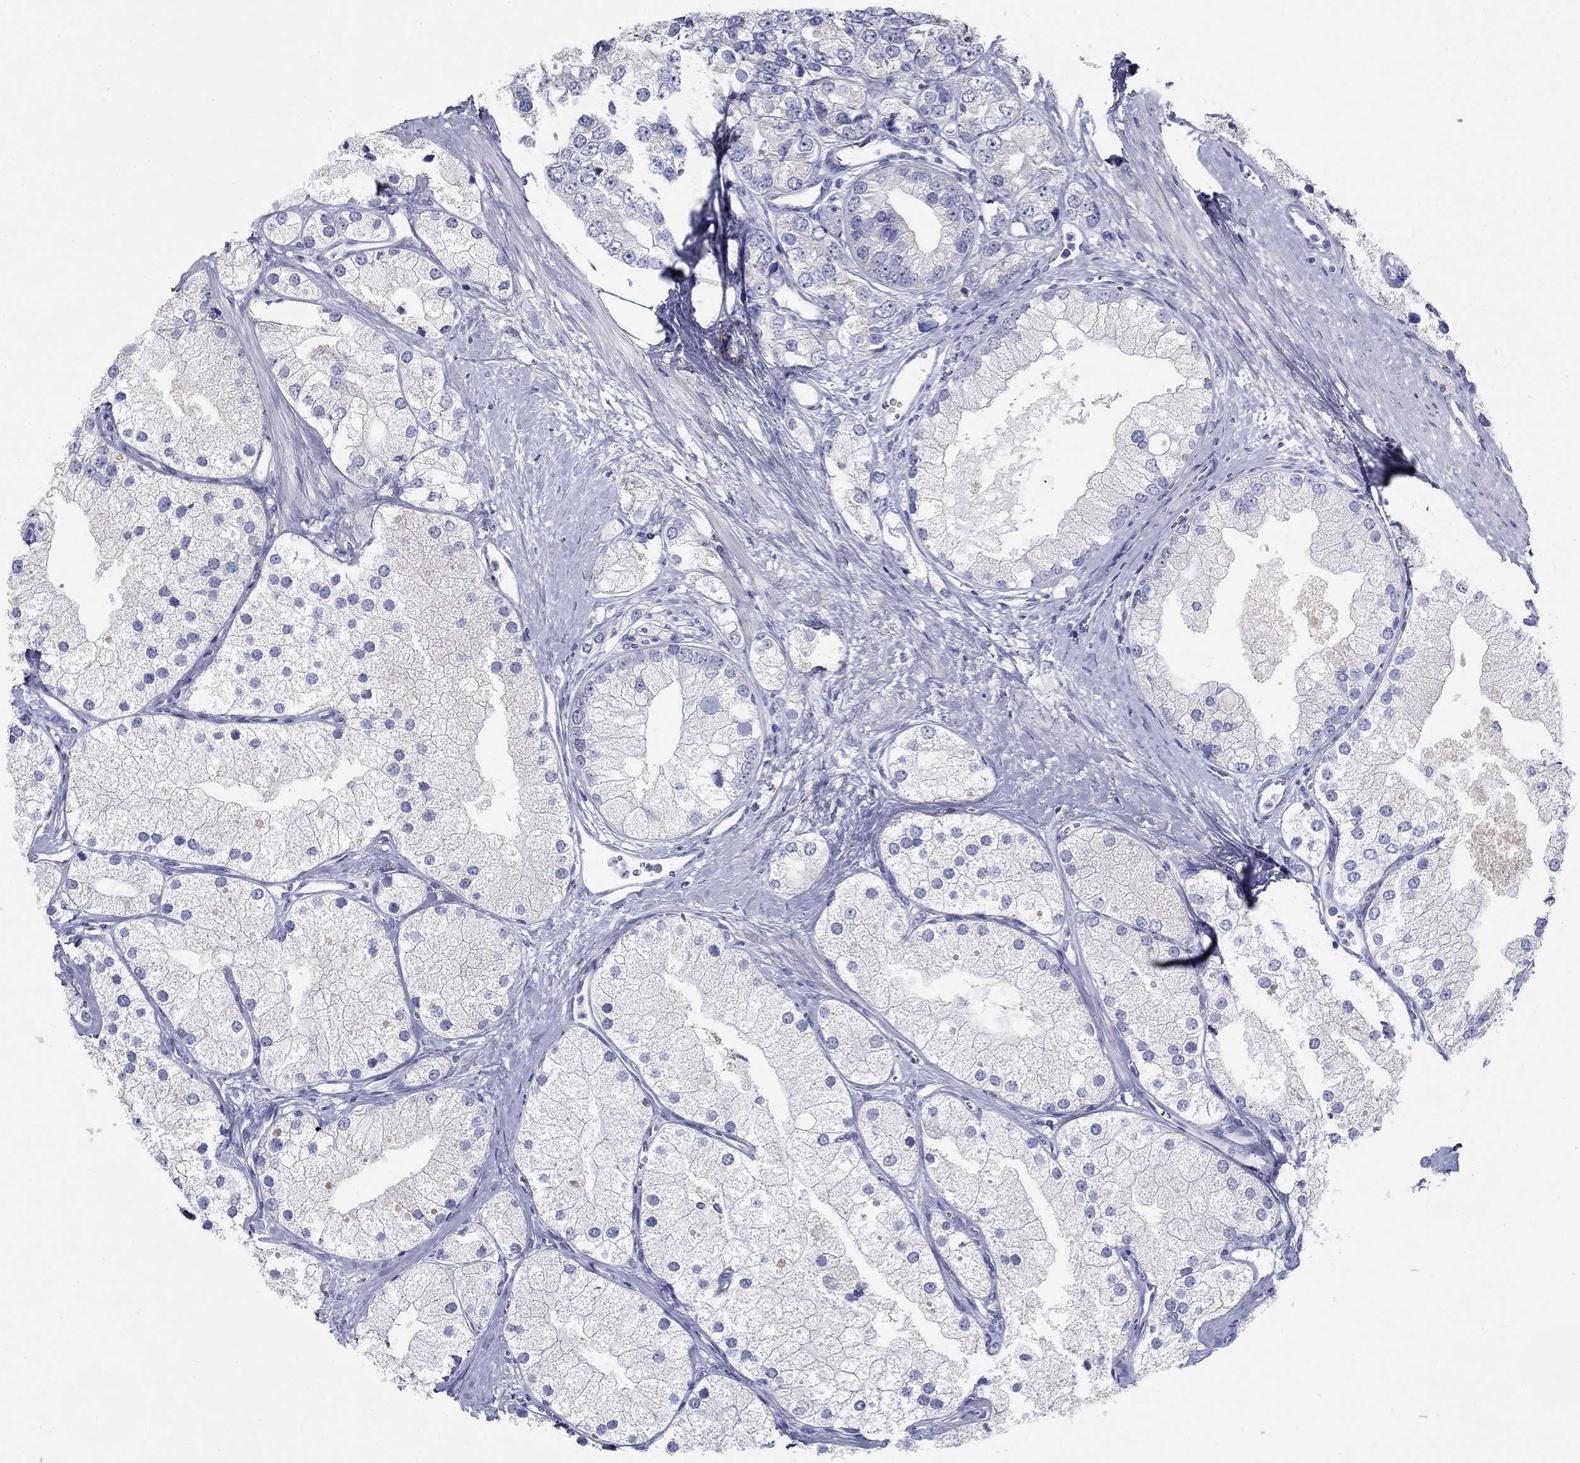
{"staining": {"intensity": "negative", "quantity": "none", "location": "none"}, "tissue": "prostate cancer", "cell_type": "Tumor cells", "image_type": "cancer", "snomed": [{"axis": "morphology", "description": "Adenocarcinoma, NOS"}, {"axis": "topography", "description": "Prostate and seminal vesicle, NOS"}, {"axis": "topography", "description": "Prostate"}], "caption": "An immunohistochemistry (IHC) image of prostate adenocarcinoma is shown. There is no staining in tumor cells of prostate adenocarcinoma.", "gene": "UPB1", "patient": {"sex": "male", "age": 79}}